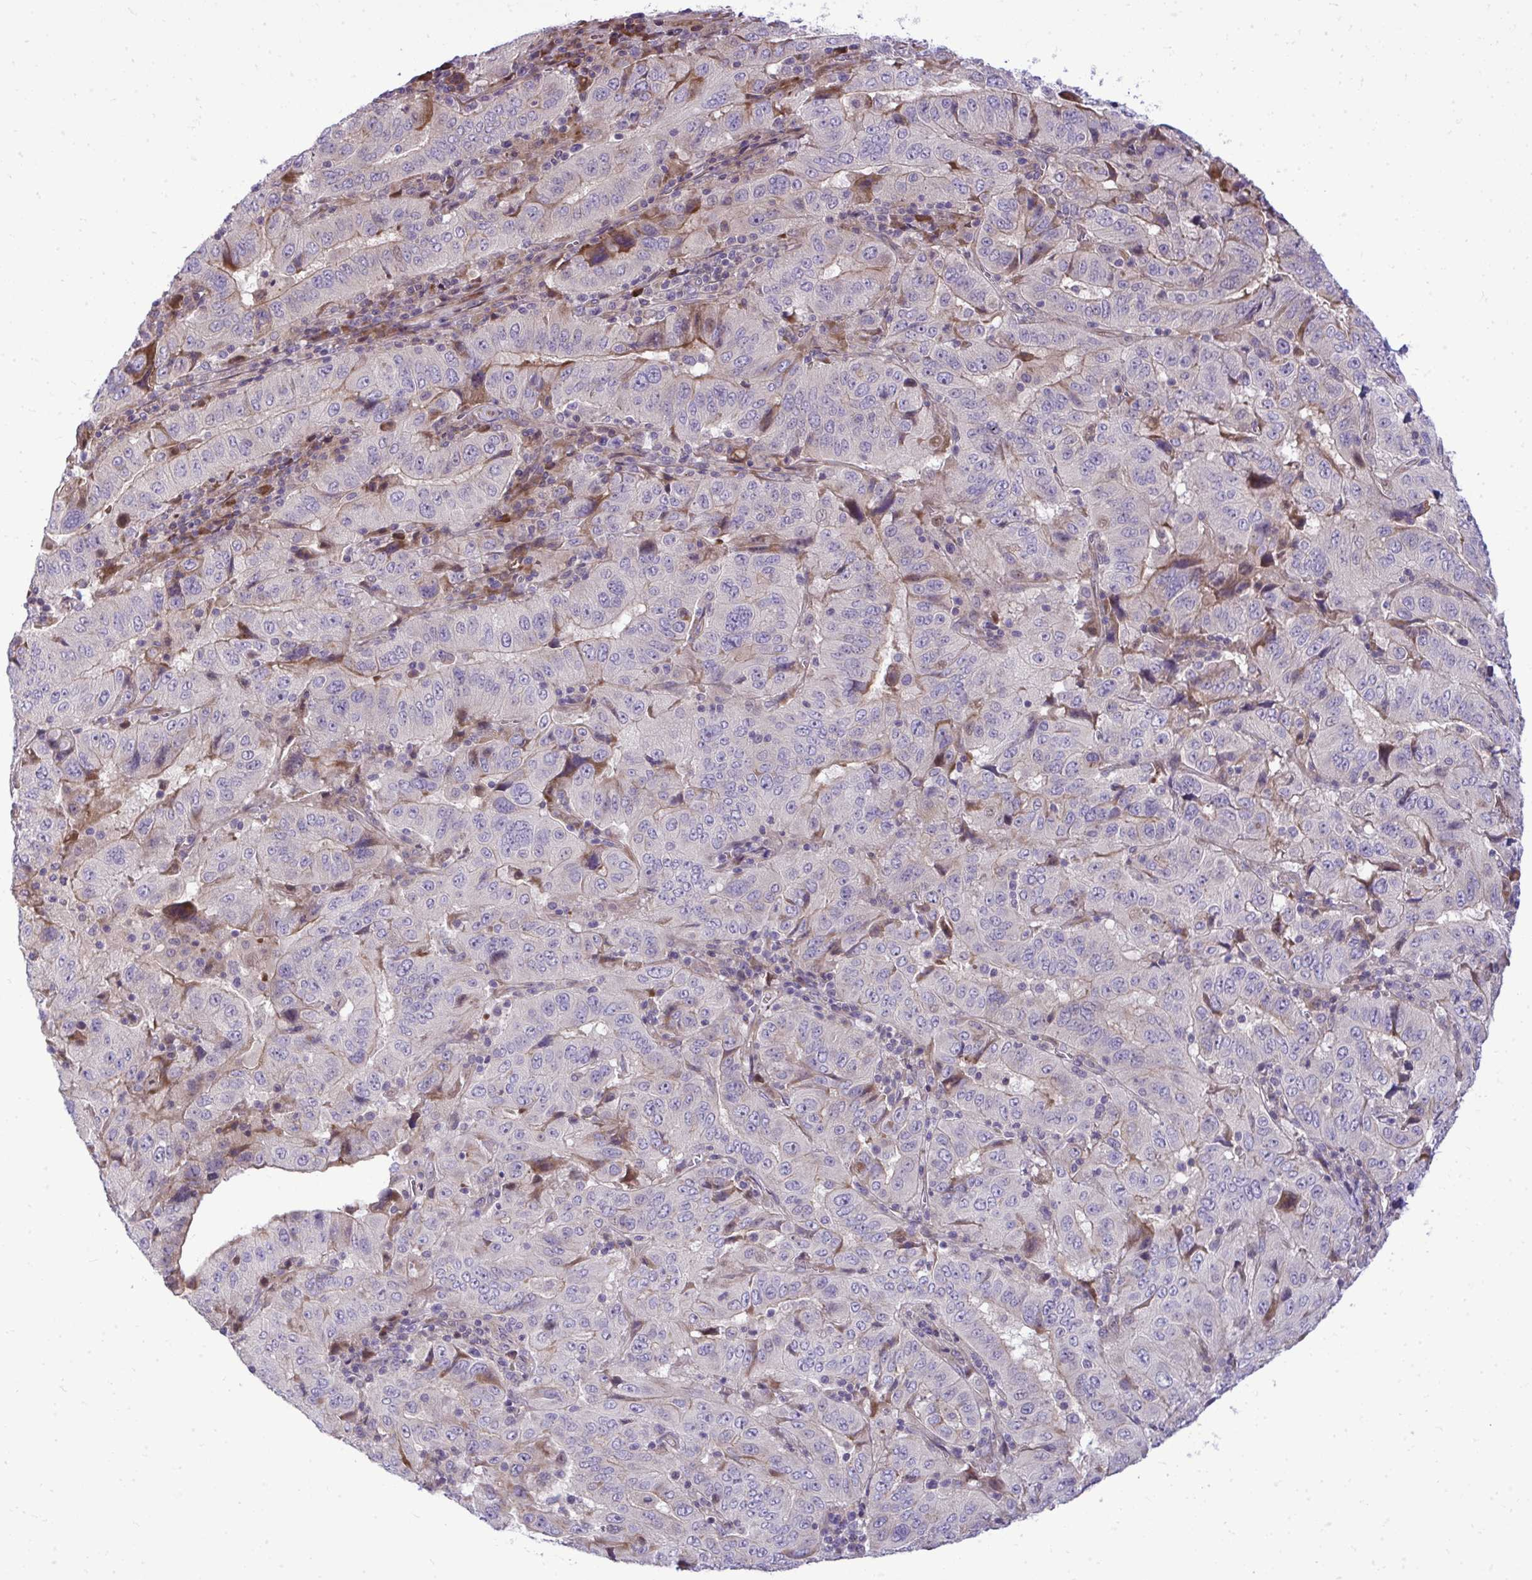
{"staining": {"intensity": "negative", "quantity": "none", "location": "none"}, "tissue": "pancreatic cancer", "cell_type": "Tumor cells", "image_type": "cancer", "snomed": [{"axis": "morphology", "description": "Adenocarcinoma, NOS"}, {"axis": "topography", "description": "Pancreas"}], "caption": "Tumor cells are negative for protein expression in human pancreatic adenocarcinoma.", "gene": "ZSCAN9", "patient": {"sex": "male", "age": 63}}